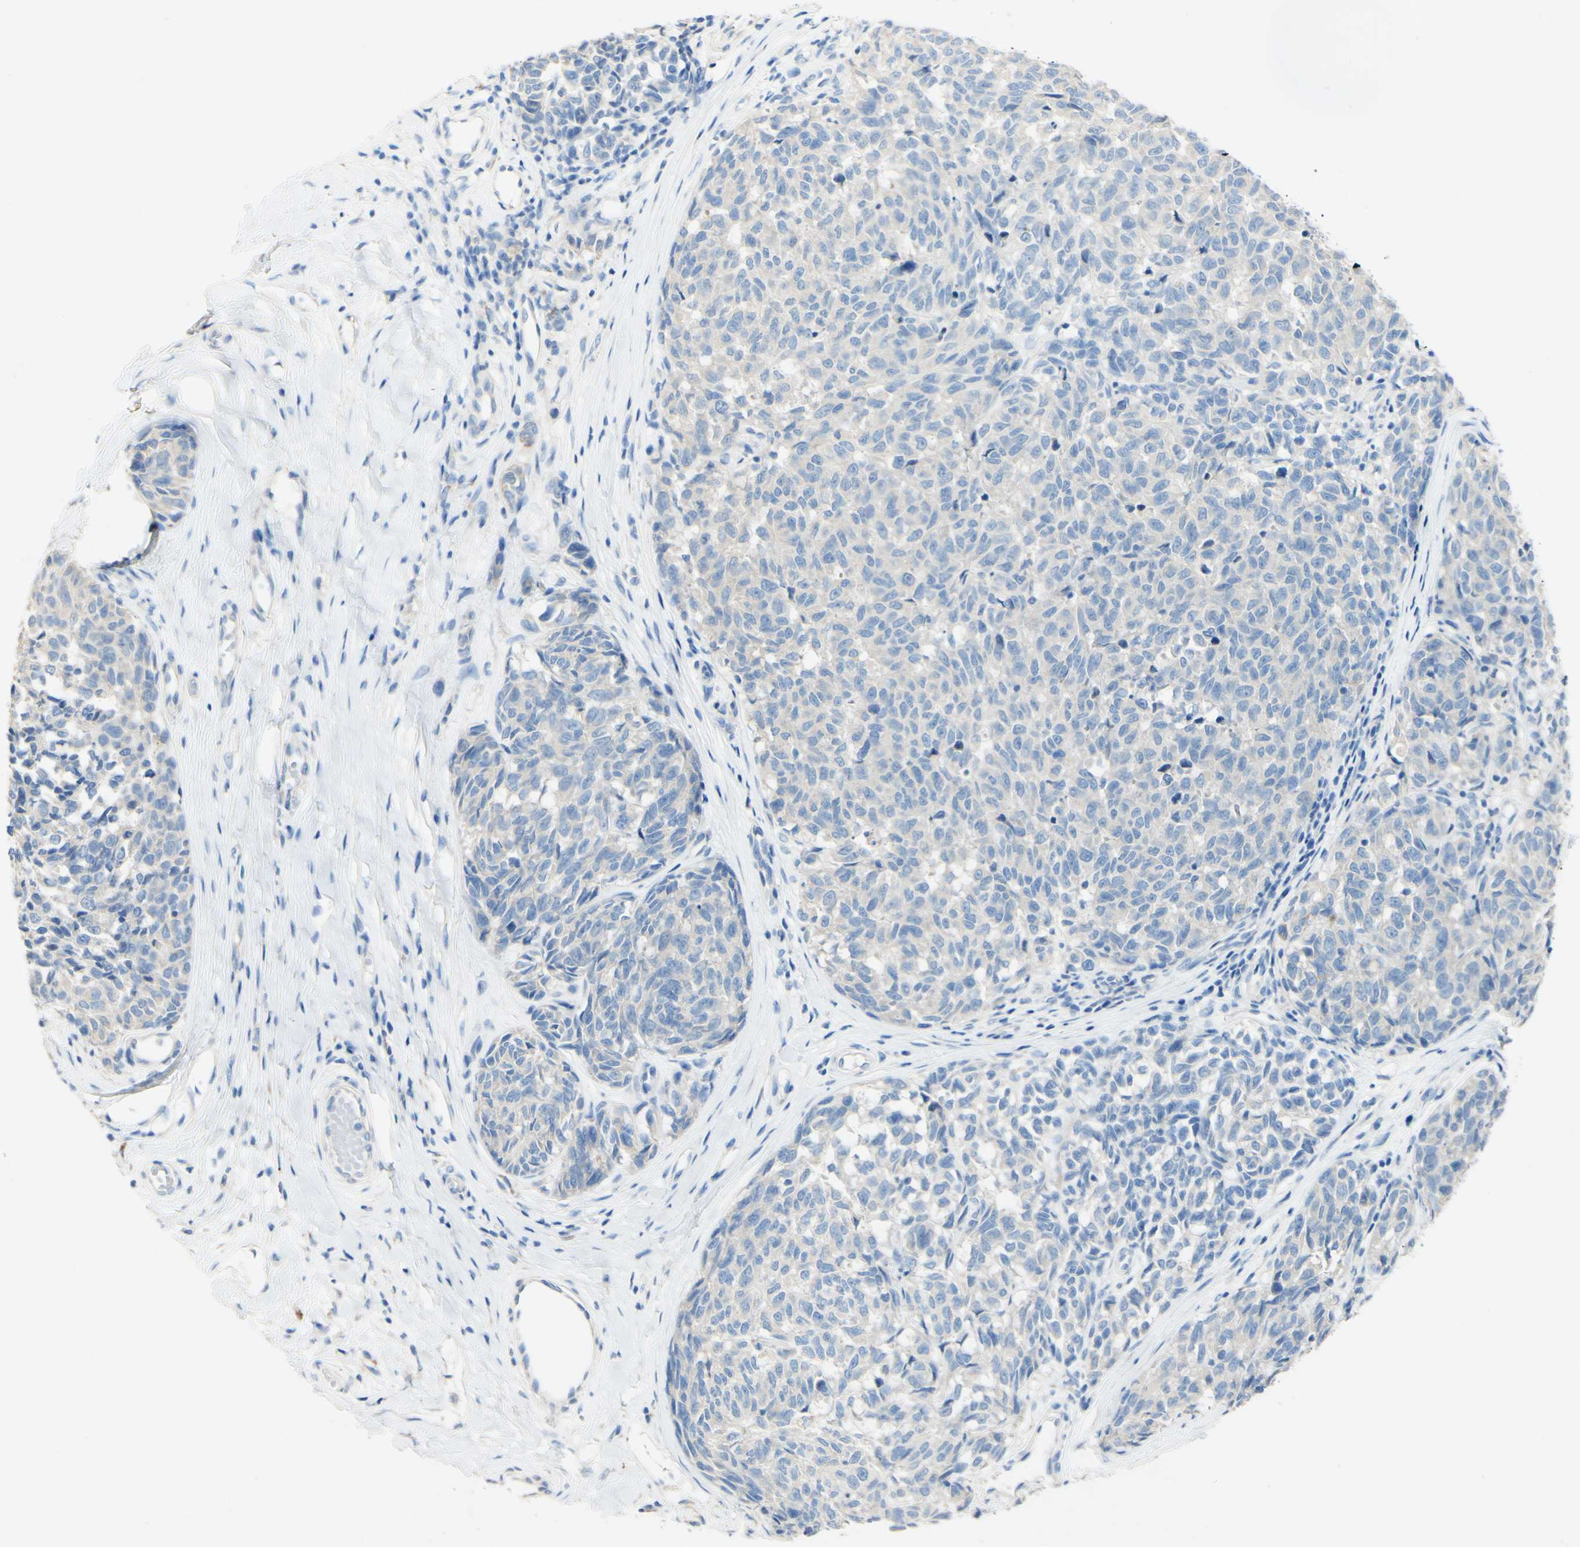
{"staining": {"intensity": "negative", "quantity": "none", "location": "none"}, "tissue": "melanoma", "cell_type": "Tumor cells", "image_type": "cancer", "snomed": [{"axis": "morphology", "description": "Malignant melanoma, NOS"}, {"axis": "topography", "description": "Skin"}], "caption": "Immunohistochemistry (IHC) photomicrograph of neoplastic tissue: malignant melanoma stained with DAB exhibits no significant protein staining in tumor cells.", "gene": "FGF4", "patient": {"sex": "female", "age": 64}}